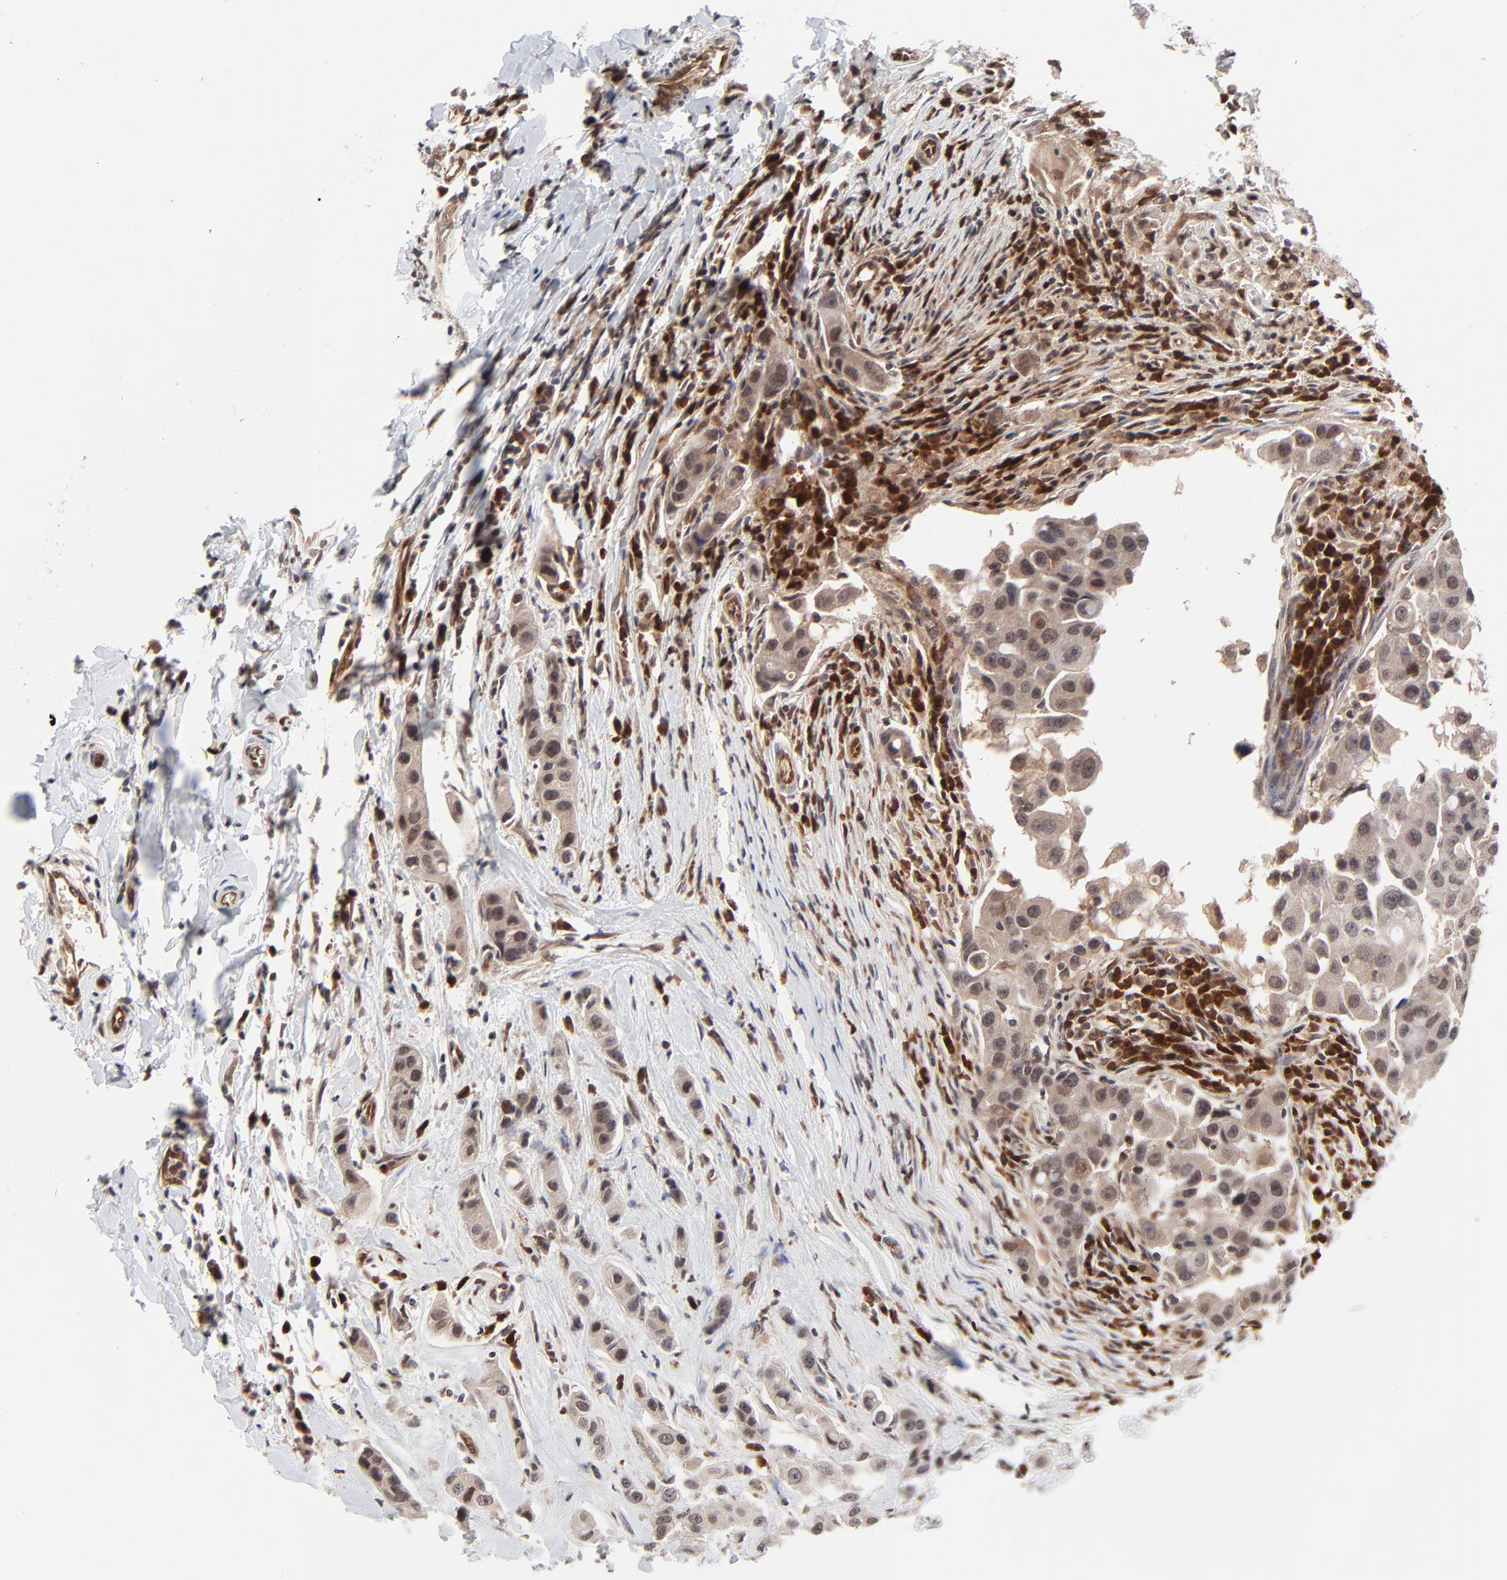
{"staining": {"intensity": "moderate", "quantity": ">75%", "location": "cytoplasmic/membranous,nuclear"}, "tissue": "breast cancer", "cell_type": "Tumor cells", "image_type": "cancer", "snomed": [{"axis": "morphology", "description": "Duct carcinoma"}, {"axis": "topography", "description": "Breast"}], "caption": "Immunohistochemistry (DAB) staining of breast infiltrating ductal carcinoma reveals moderate cytoplasmic/membranous and nuclear protein staining in approximately >75% of tumor cells.", "gene": "CASP10", "patient": {"sex": "female", "age": 27}}